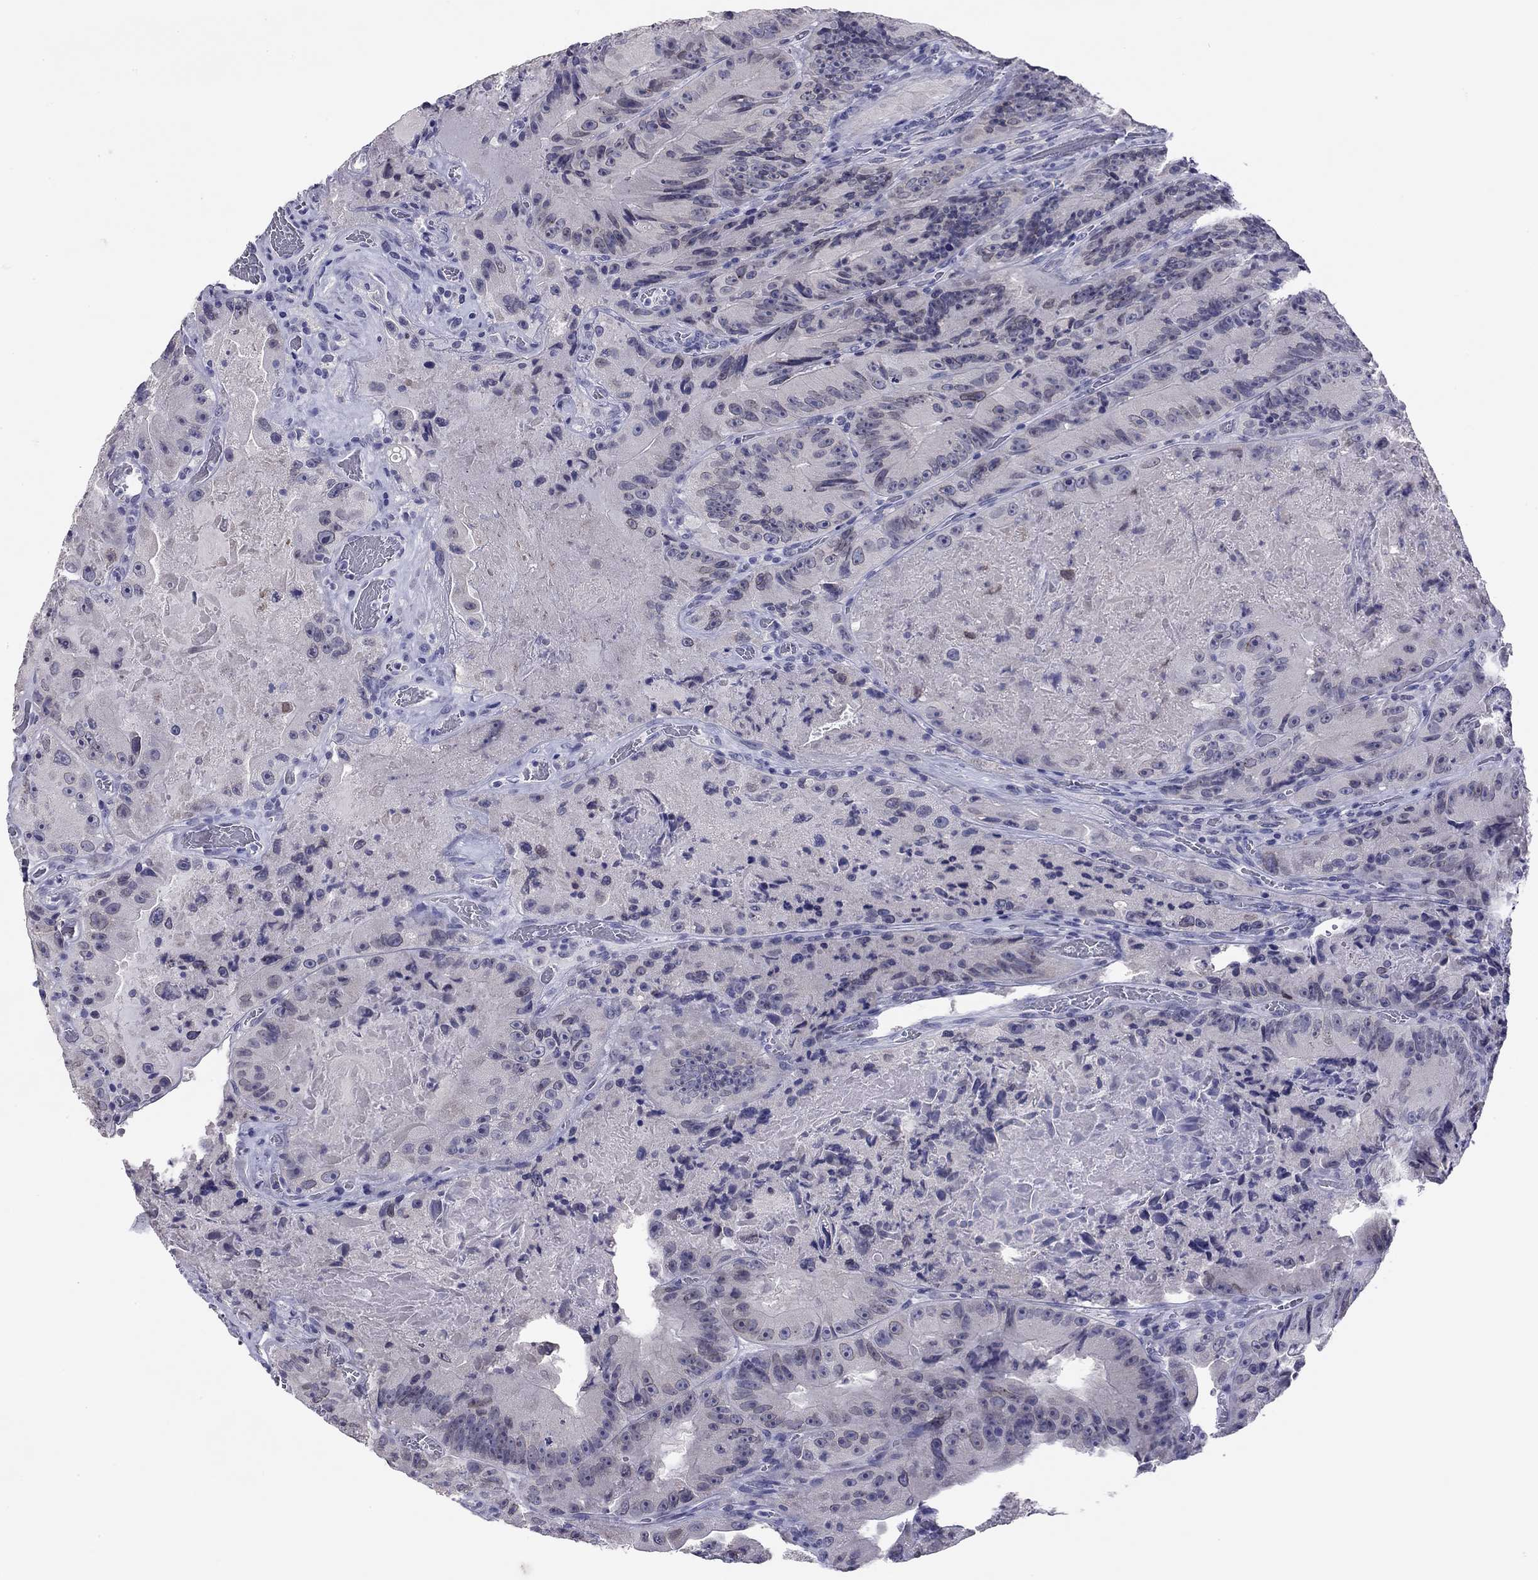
{"staining": {"intensity": "negative", "quantity": "none", "location": "none"}, "tissue": "colorectal cancer", "cell_type": "Tumor cells", "image_type": "cancer", "snomed": [{"axis": "morphology", "description": "Adenocarcinoma, NOS"}, {"axis": "topography", "description": "Colon"}], "caption": "There is no significant expression in tumor cells of adenocarcinoma (colorectal). Brightfield microscopy of immunohistochemistry (IHC) stained with DAB (brown) and hematoxylin (blue), captured at high magnification.", "gene": "ARMC12", "patient": {"sex": "female", "age": 86}}